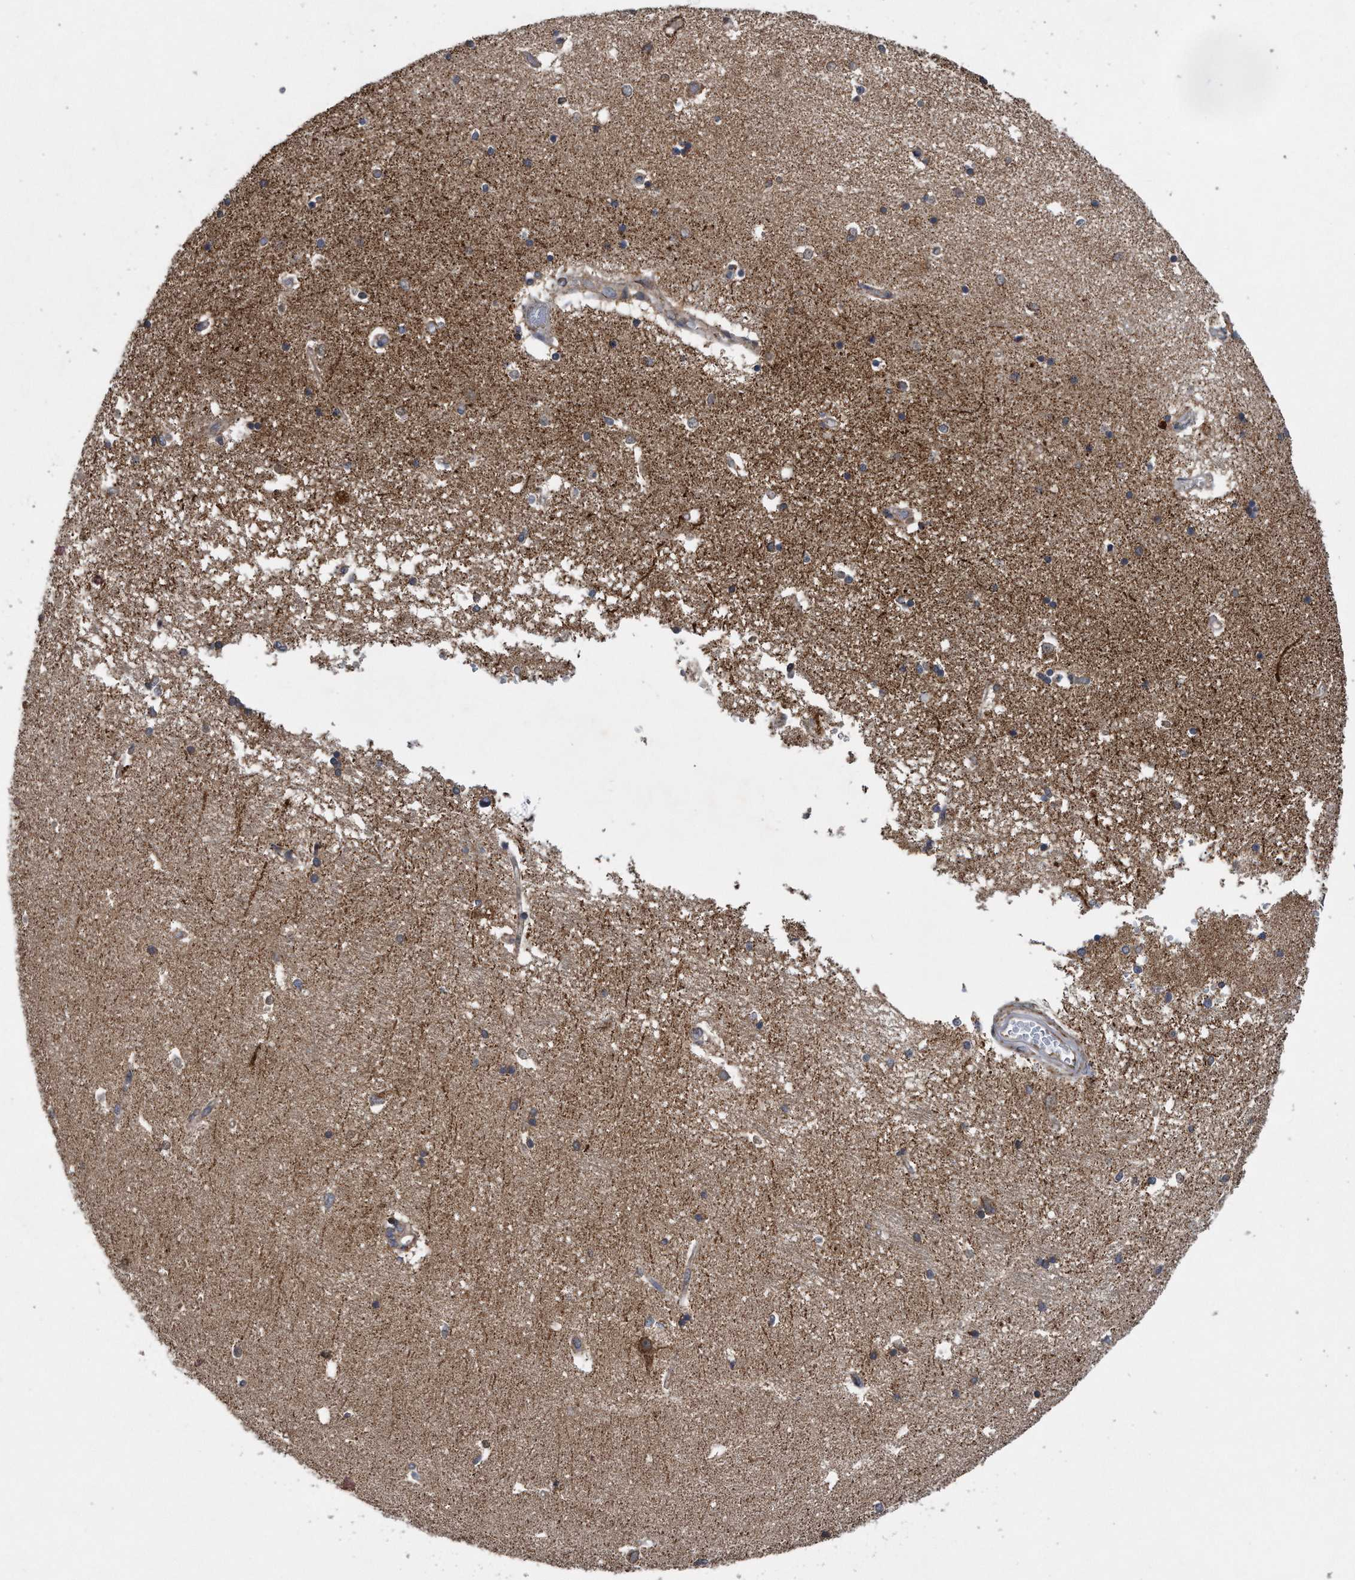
{"staining": {"intensity": "moderate", "quantity": "25%-75%", "location": "cytoplasmic/membranous"}, "tissue": "hippocampus", "cell_type": "Glial cells", "image_type": "normal", "snomed": [{"axis": "morphology", "description": "Normal tissue, NOS"}, {"axis": "topography", "description": "Hippocampus"}], "caption": "Benign hippocampus exhibits moderate cytoplasmic/membranous positivity in approximately 25%-75% of glial cells, visualized by immunohistochemistry. The staining was performed using DAB, with brown indicating positive protein expression. Nuclei are stained blue with hematoxylin.", "gene": "ALPK2", "patient": {"sex": "male", "age": 45}}